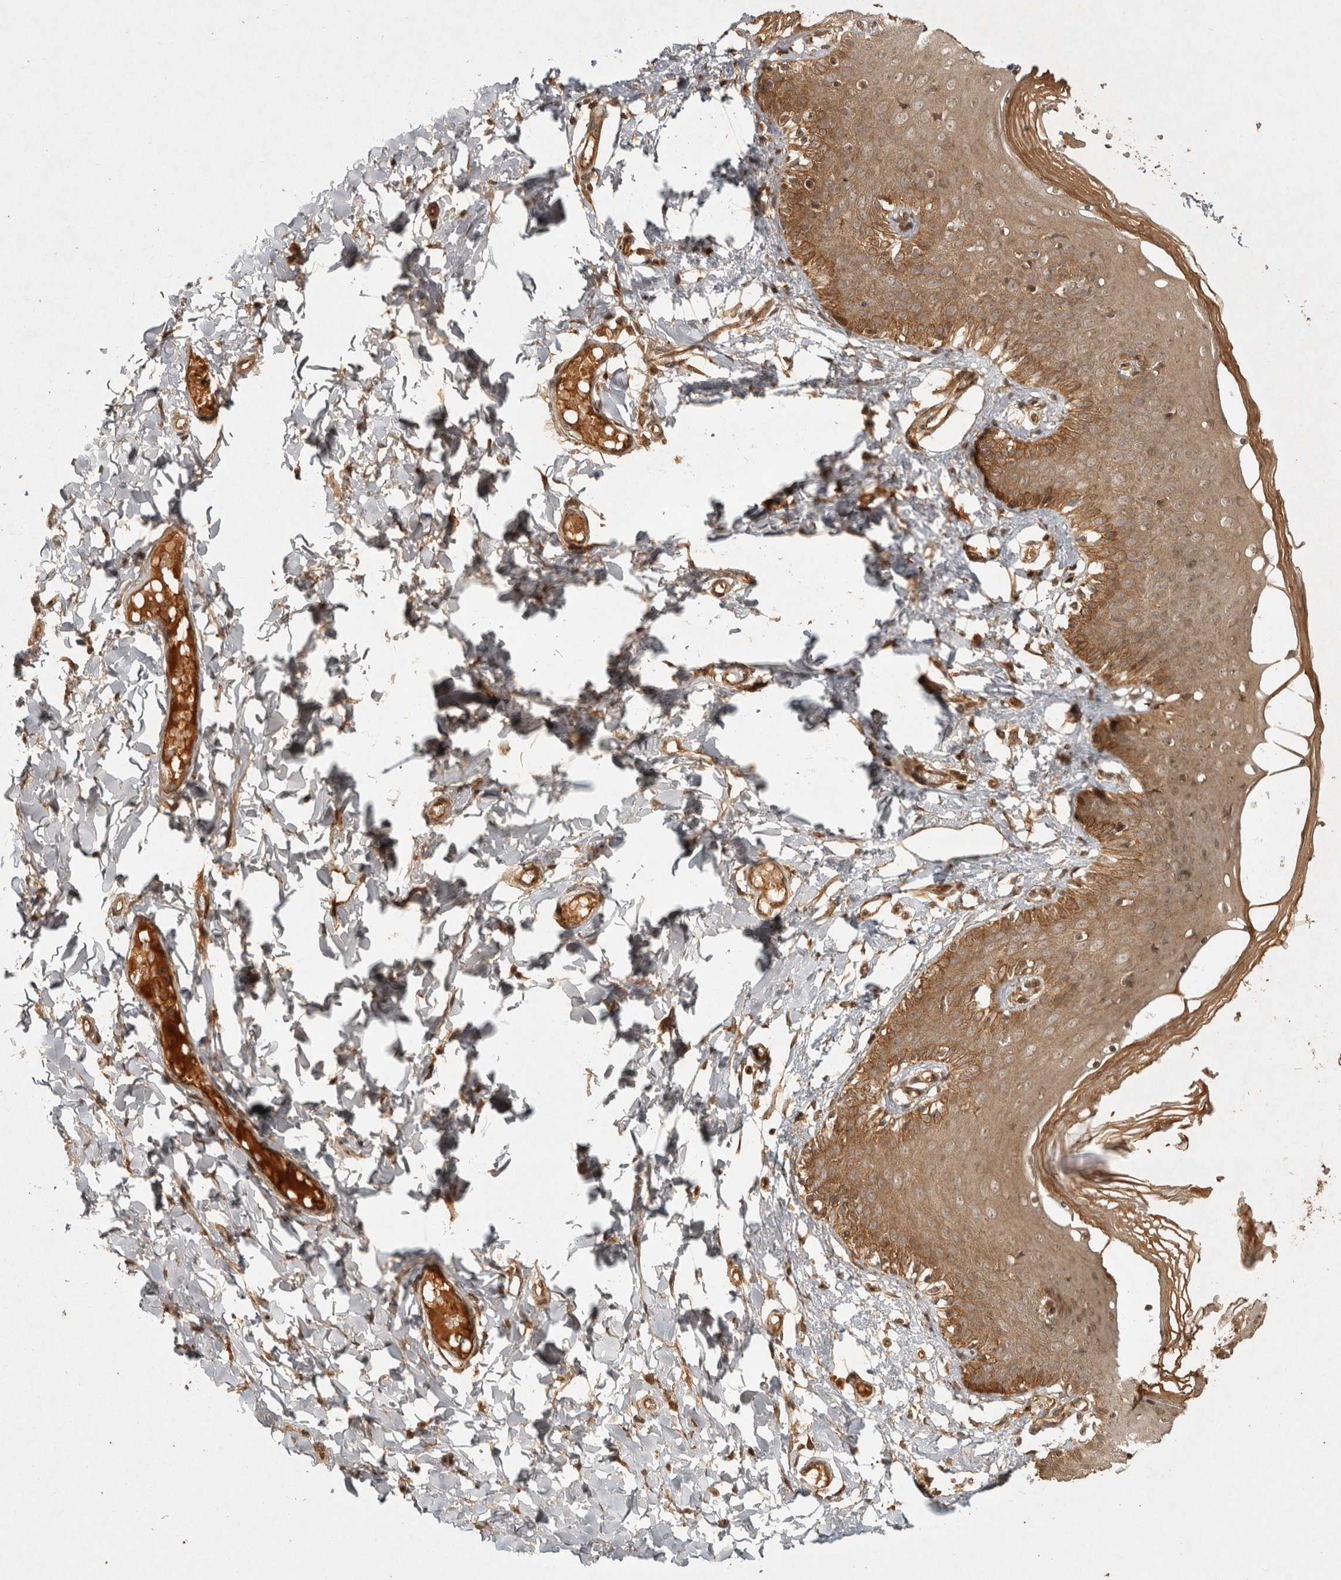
{"staining": {"intensity": "moderate", "quantity": ">75%", "location": "cytoplasmic/membranous"}, "tissue": "skin", "cell_type": "Epidermal cells", "image_type": "normal", "snomed": [{"axis": "morphology", "description": "Normal tissue, NOS"}, {"axis": "topography", "description": "Vulva"}], "caption": "IHC staining of unremarkable skin, which shows medium levels of moderate cytoplasmic/membranous expression in approximately >75% of epidermal cells indicating moderate cytoplasmic/membranous protein staining. The staining was performed using DAB (brown) for protein detection and nuclei were counterstained in hematoxylin (blue).", "gene": "CAMSAP2", "patient": {"sex": "female", "age": 66}}